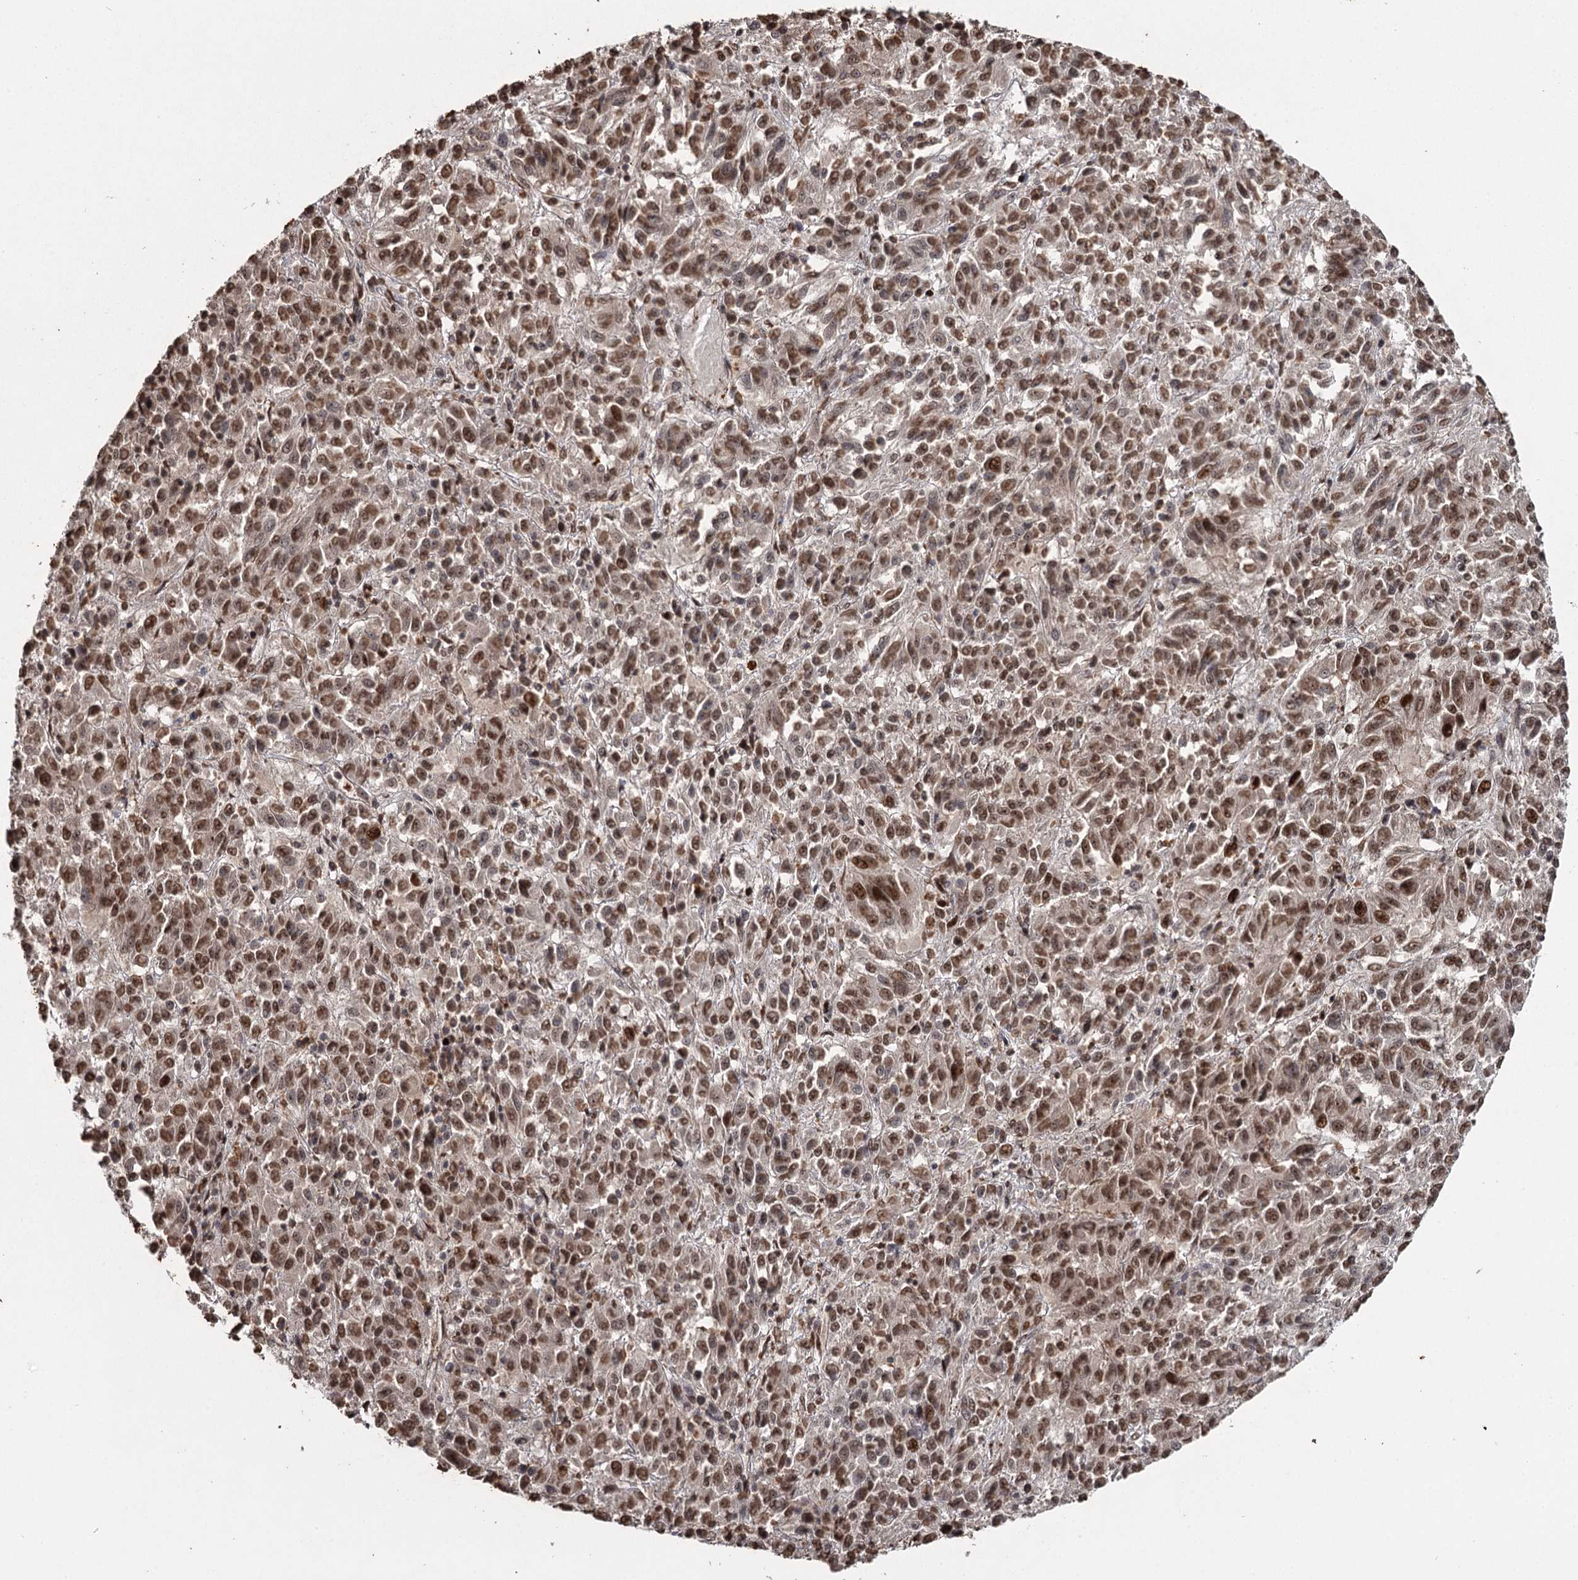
{"staining": {"intensity": "moderate", "quantity": ">75%", "location": "nuclear"}, "tissue": "melanoma", "cell_type": "Tumor cells", "image_type": "cancer", "snomed": [{"axis": "morphology", "description": "Malignant melanoma, Metastatic site"}, {"axis": "topography", "description": "Lung"}], "caption": "Melanoma stained for a protein shows moderate nuclear positivity in tumor cells.", "gene": "THYN1", "patient": {"sex": "male", "age": 64}}